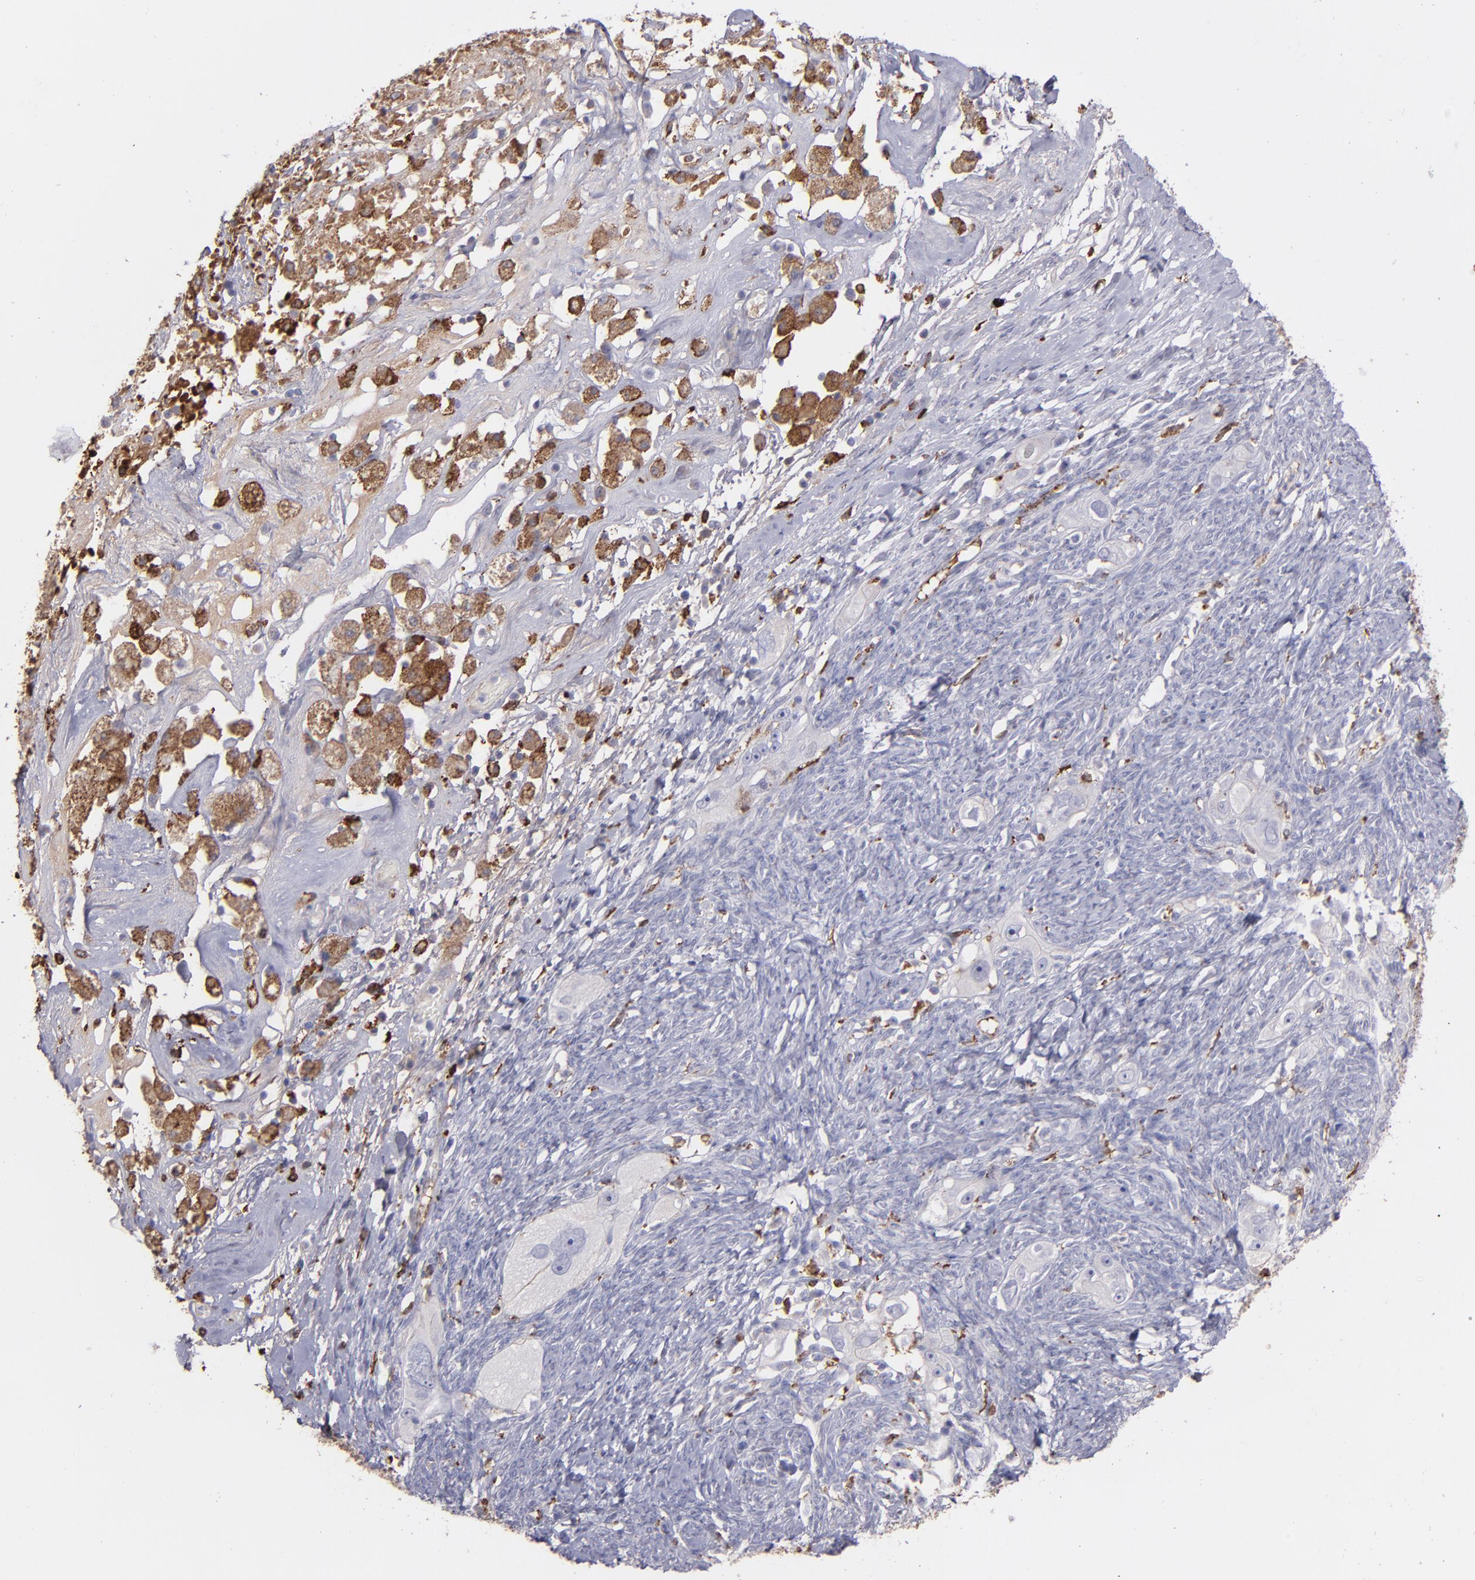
{"staining": {"intensity": "negative", "quantity": "none", "location": "none"}, "tissue": "ovarian cancer", "cell_type": "Tumor cells", "image_type": "cancer", "snomed": [{"axis": "morphology", "description": "Normal tissue, NOS"}, {"axis": "morphology", "description": "Cystadenocarcinoma, serous, NOS"}, {"axis": "topography", "description": "Ovary"}], "caption": "The photomicrograph exhibits no significant positivity in tumor cells of ovarian cancer (serous cystadenocarcinoma).", "gene": "C1QA", "patient": {"sex": "female", "age": 62}}